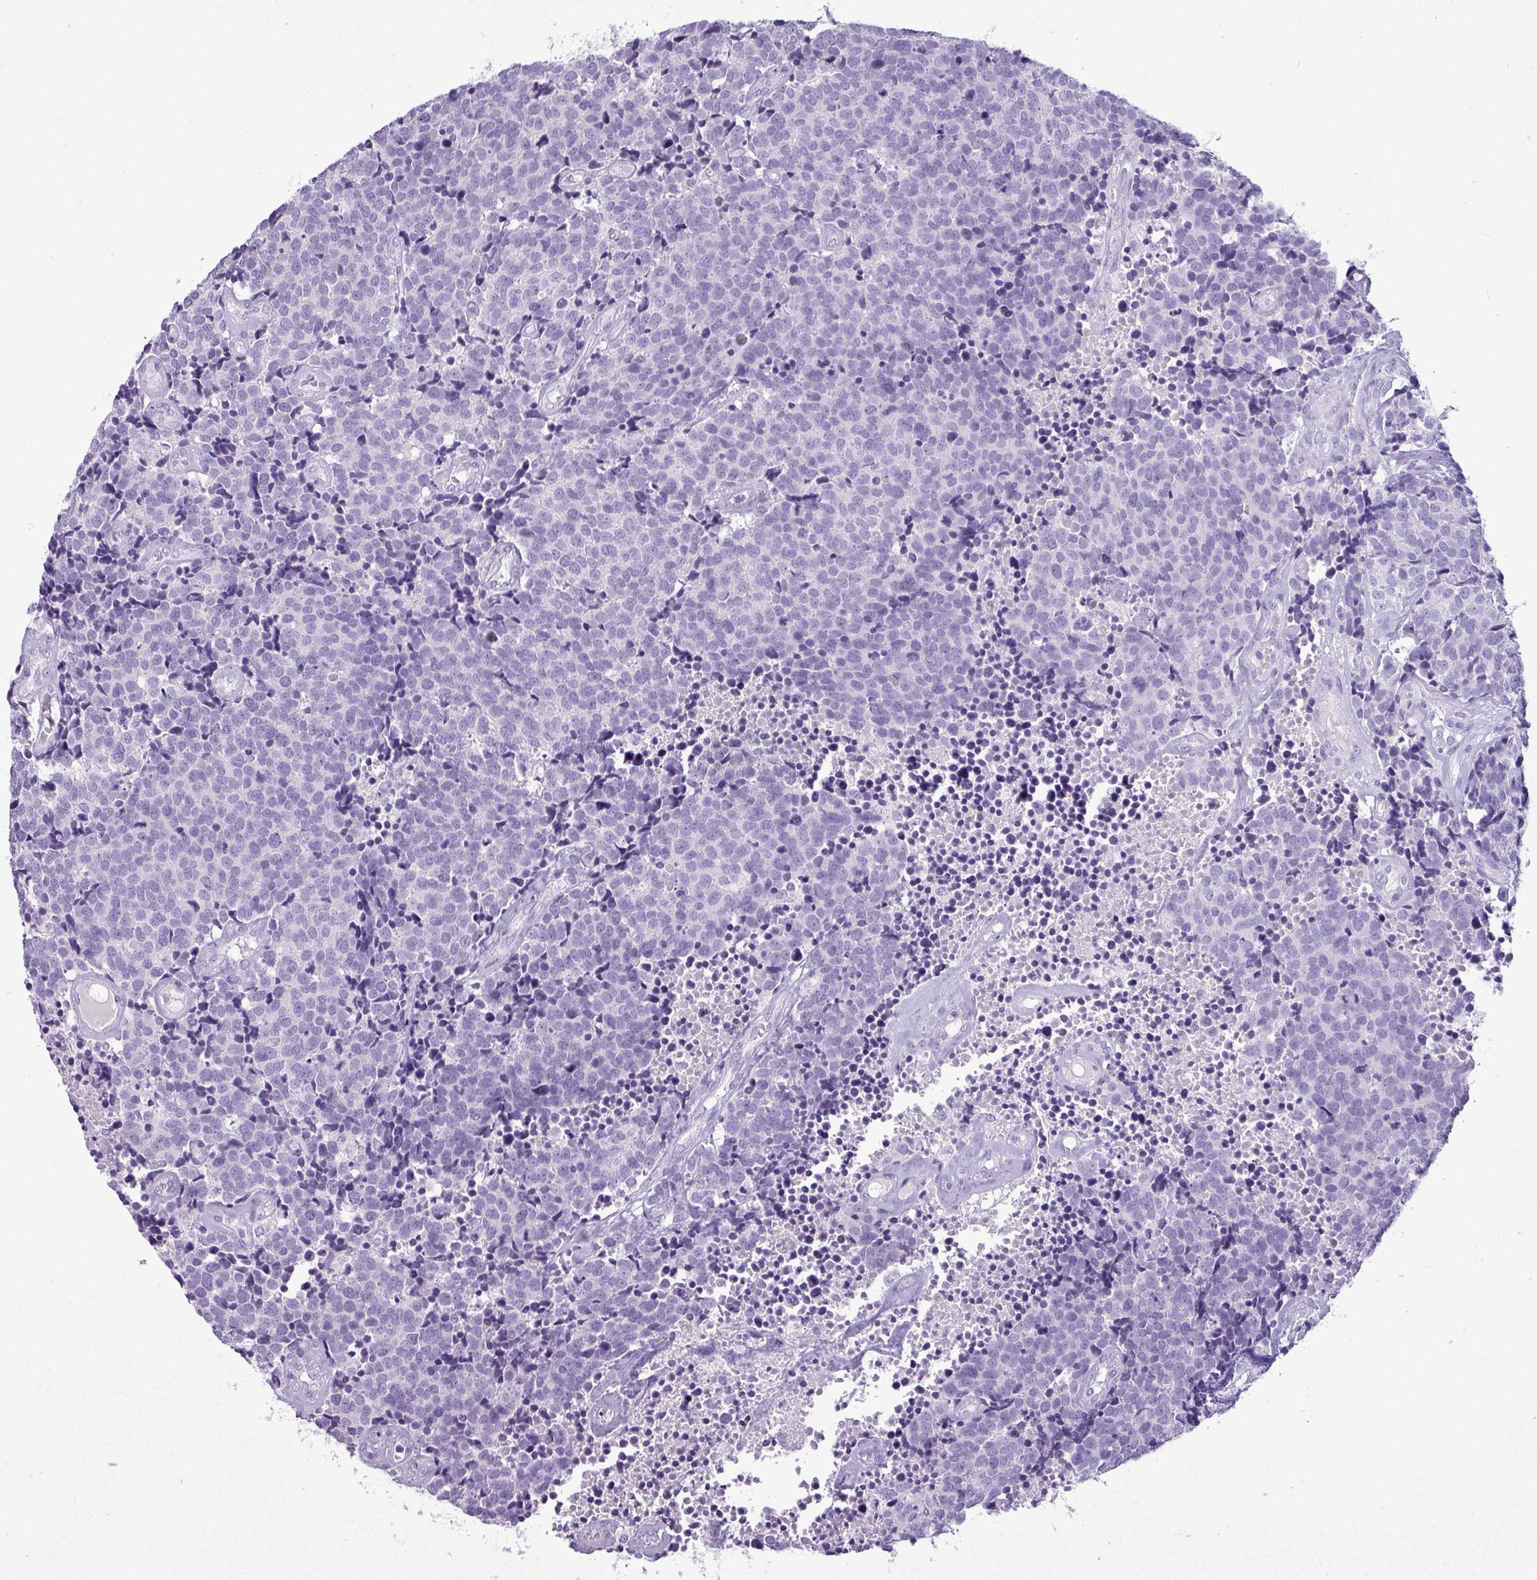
{"staining": {"intensity": "negative", "quantity": "none", "location": "none"}, "tissue": "carcinoid", "cell_type": "Tumor cells", "image_type": "cancer", "snomed": [{"axis": "morphology", "description": "Carcinoid, malignant, NOS"}, {"axis": "topography", "description": "Skin"}], "caption": "Immunohistochemistry micrograph of neoplastic tissue: carcinoid stained with DAB reveals no significant protein positivity in tumor cells.", "gene": "RBMXL2", "patient": {"sex": "female", "age": 79}}